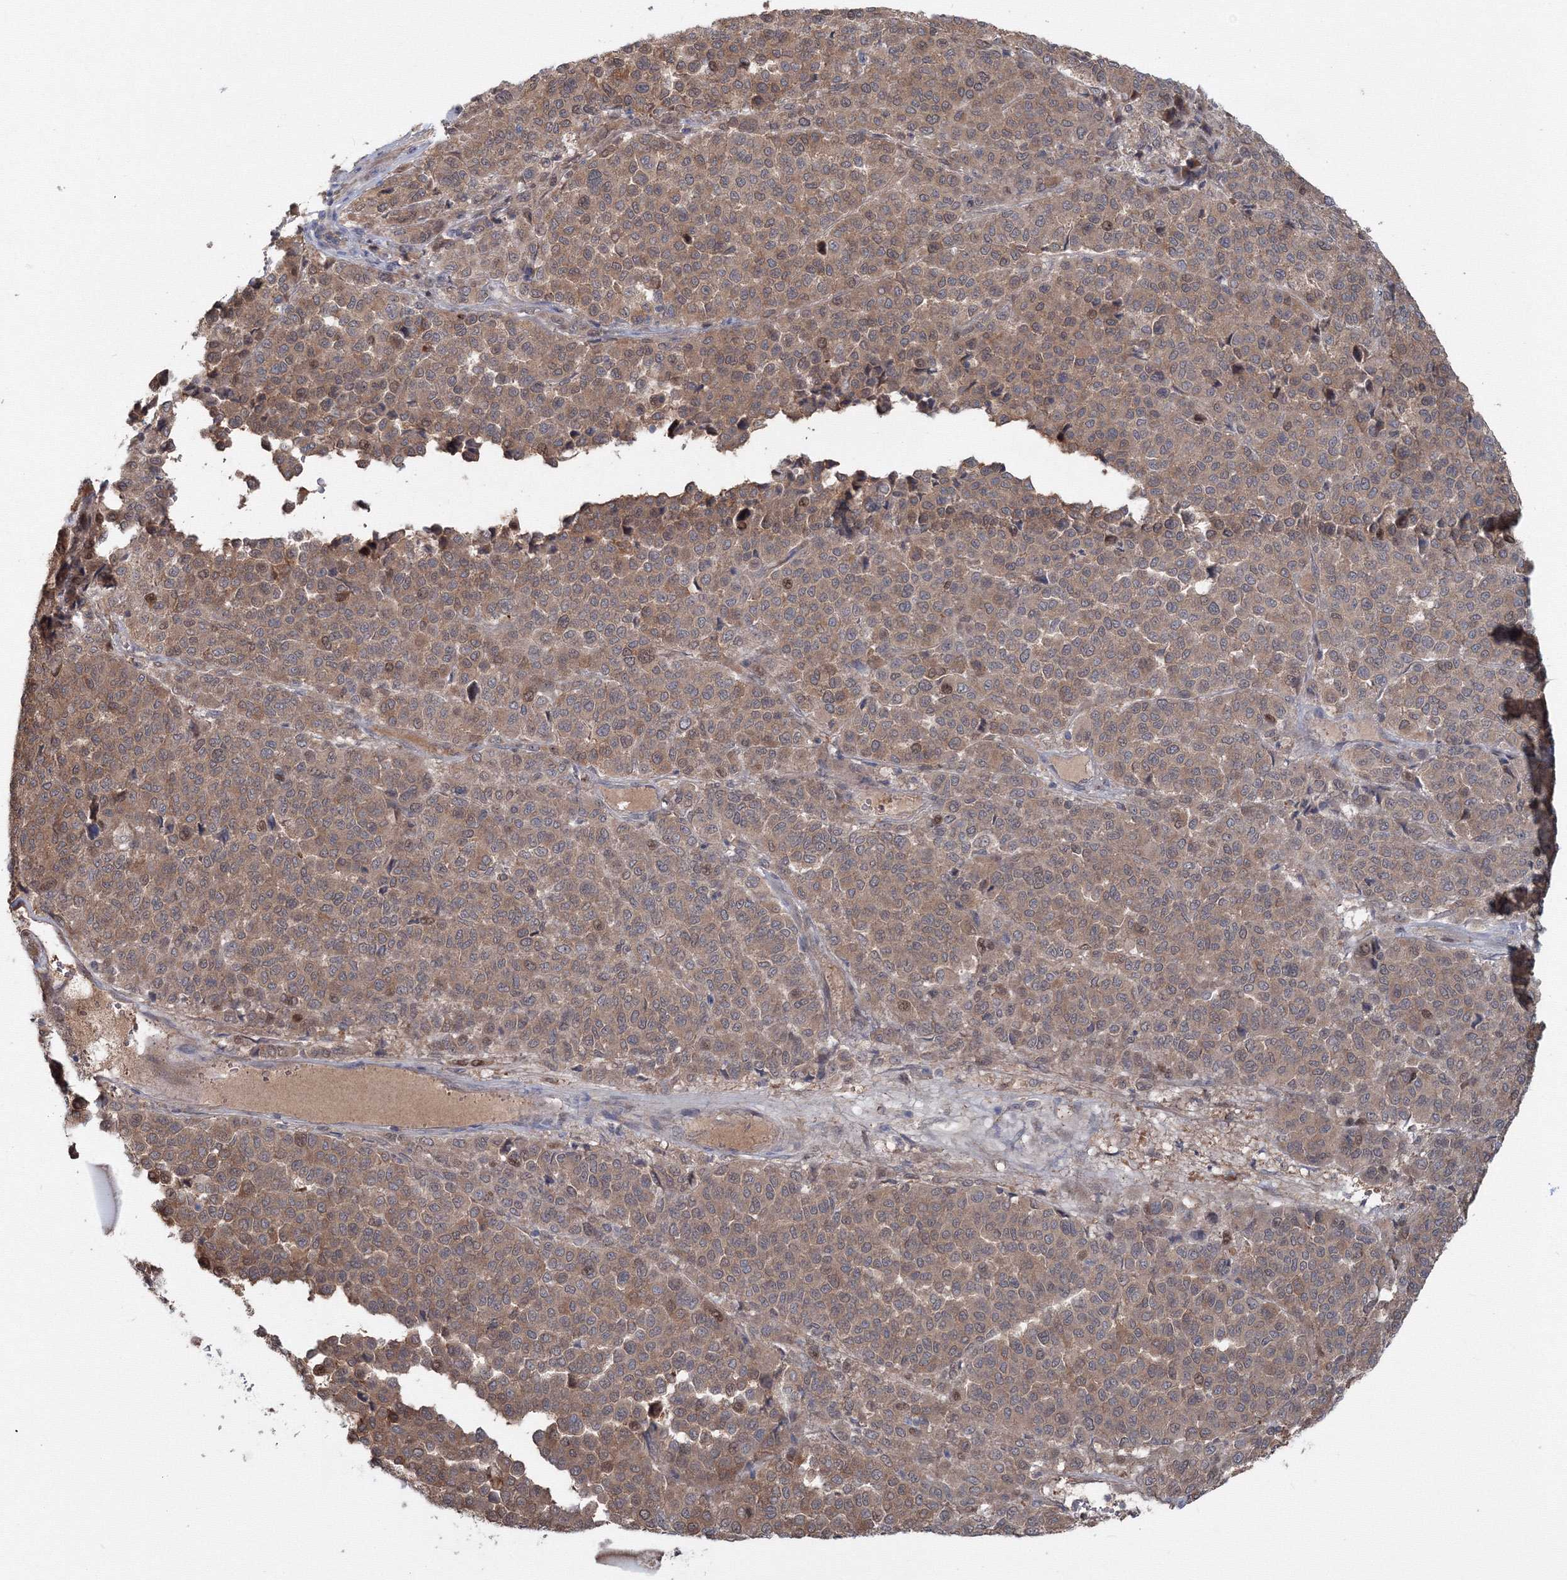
{"staining": {"intensity": "moderate", "quantity": ">75%", "location": "cytoplasmic/membranous"}, "tissue": "melanoma", "cell_type": "Tumor cells", "image_type": "cancer", "snomed": [{"axis": "morphology", "description": "Malignant melanoma, Metastatic site"}, {"axis": "topography", "description": "Pancreas"}], "caption": "Melanoma was stained to show a protein in brown. There is medium levels of moderate cytoplasmic/membranous expression in approximately >75% of tumor cells.", "gene": "MKRN2", "patient": {"sex": "female", "age": 30}}